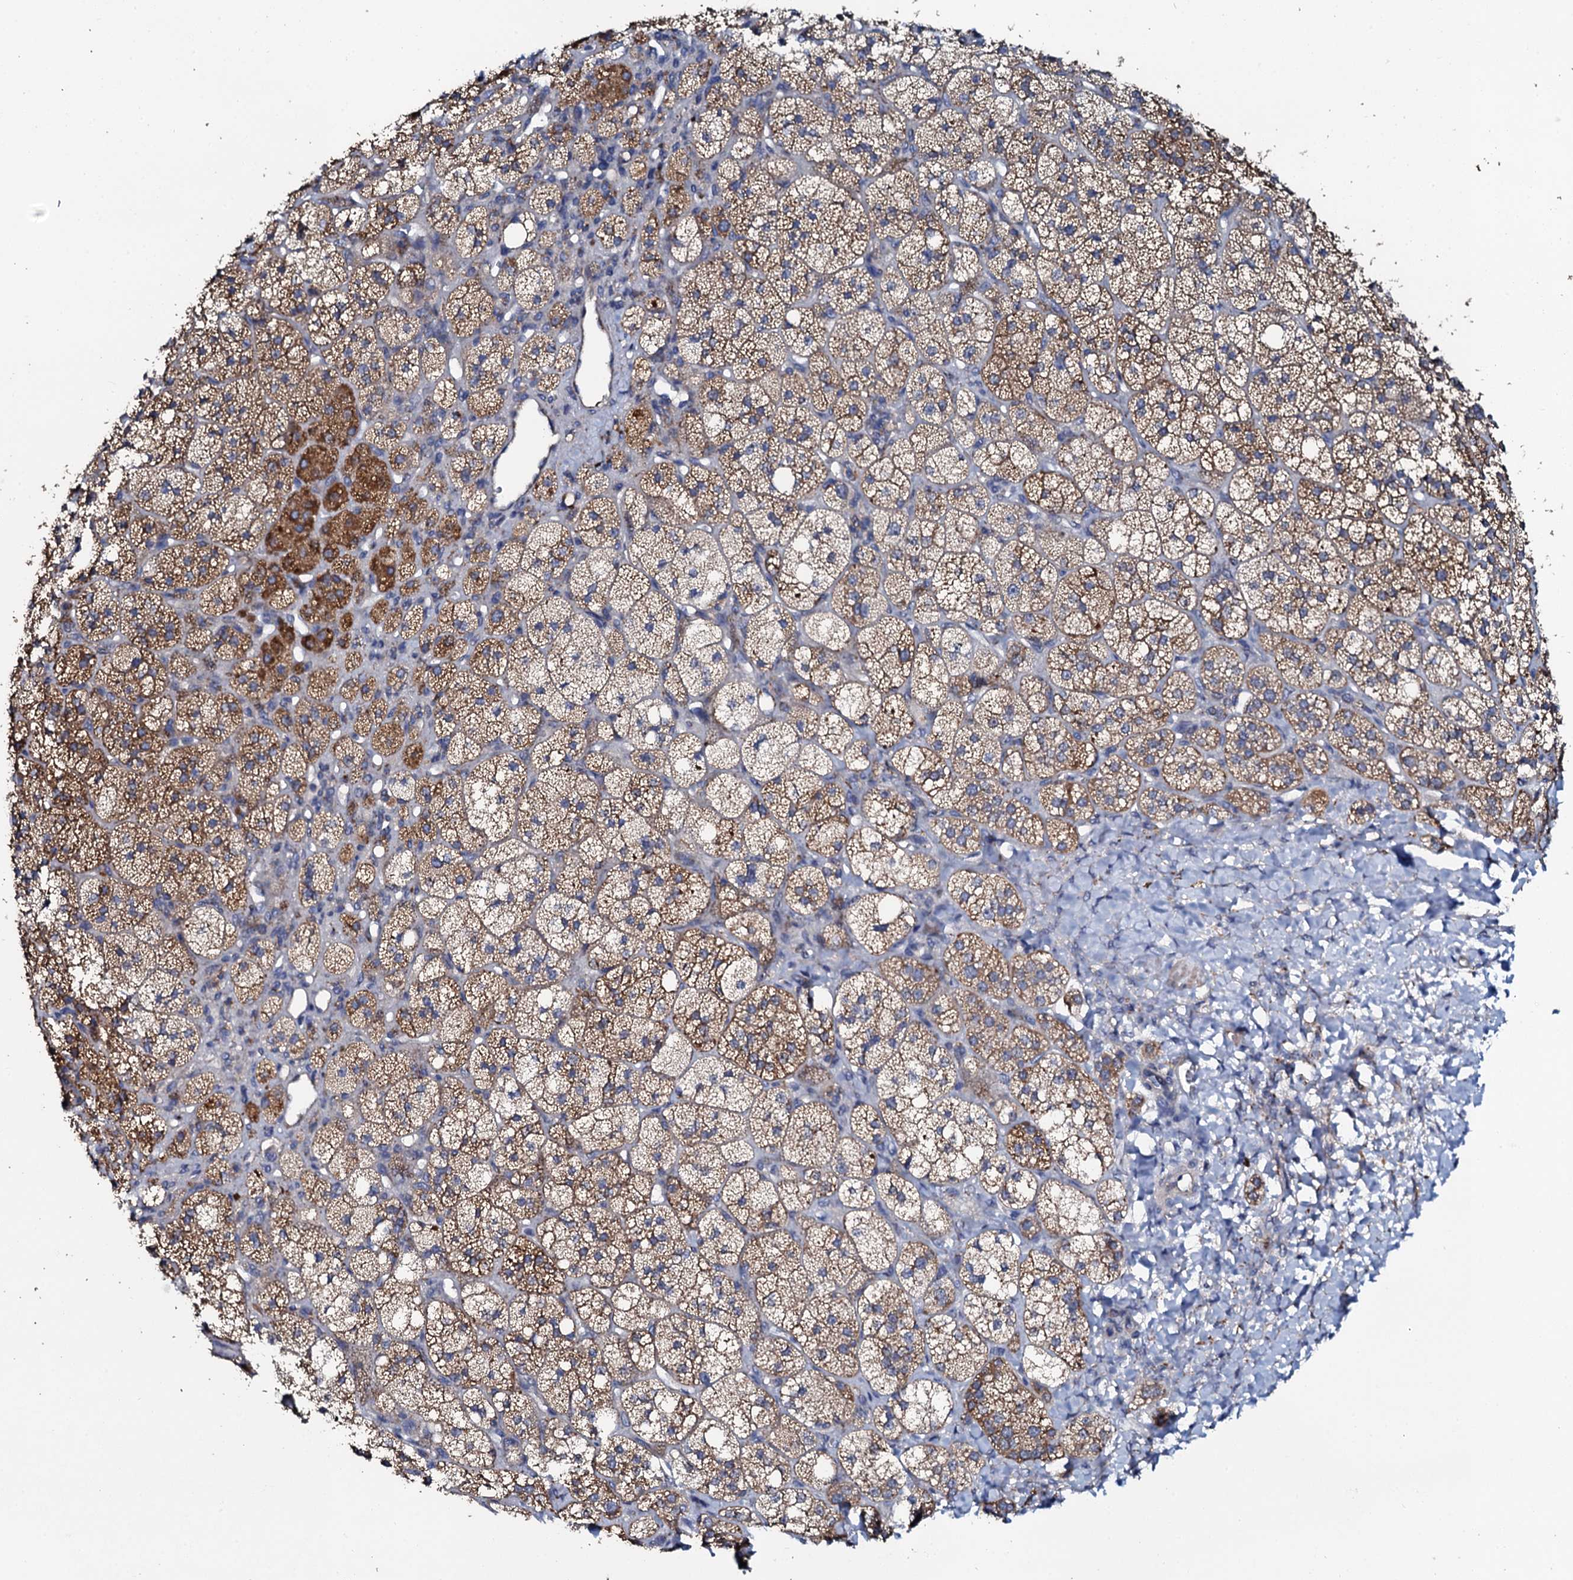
{"staining": {"intensity": "moderate", "quantity": ">75%", "location": "cytoplasmic/membranous"}, "tissue": "adrenal gland", "cell_type": "Glandular cells", "image_type": "normal", "snomed": [{"axis": "morphology", "description": "Normal tissue, NOS"}, {"axis": "topography", "description": "Adrenal gland"}], "caption": "This histopathology image demonstrates immunohistochemistry staining of benign human adrenal gland, with medium moderate cytoplasmic/membranous expression in about >75% of glandular cells.", "gene": "GLCE", "patient": {"sex": "male", "age": 61}}